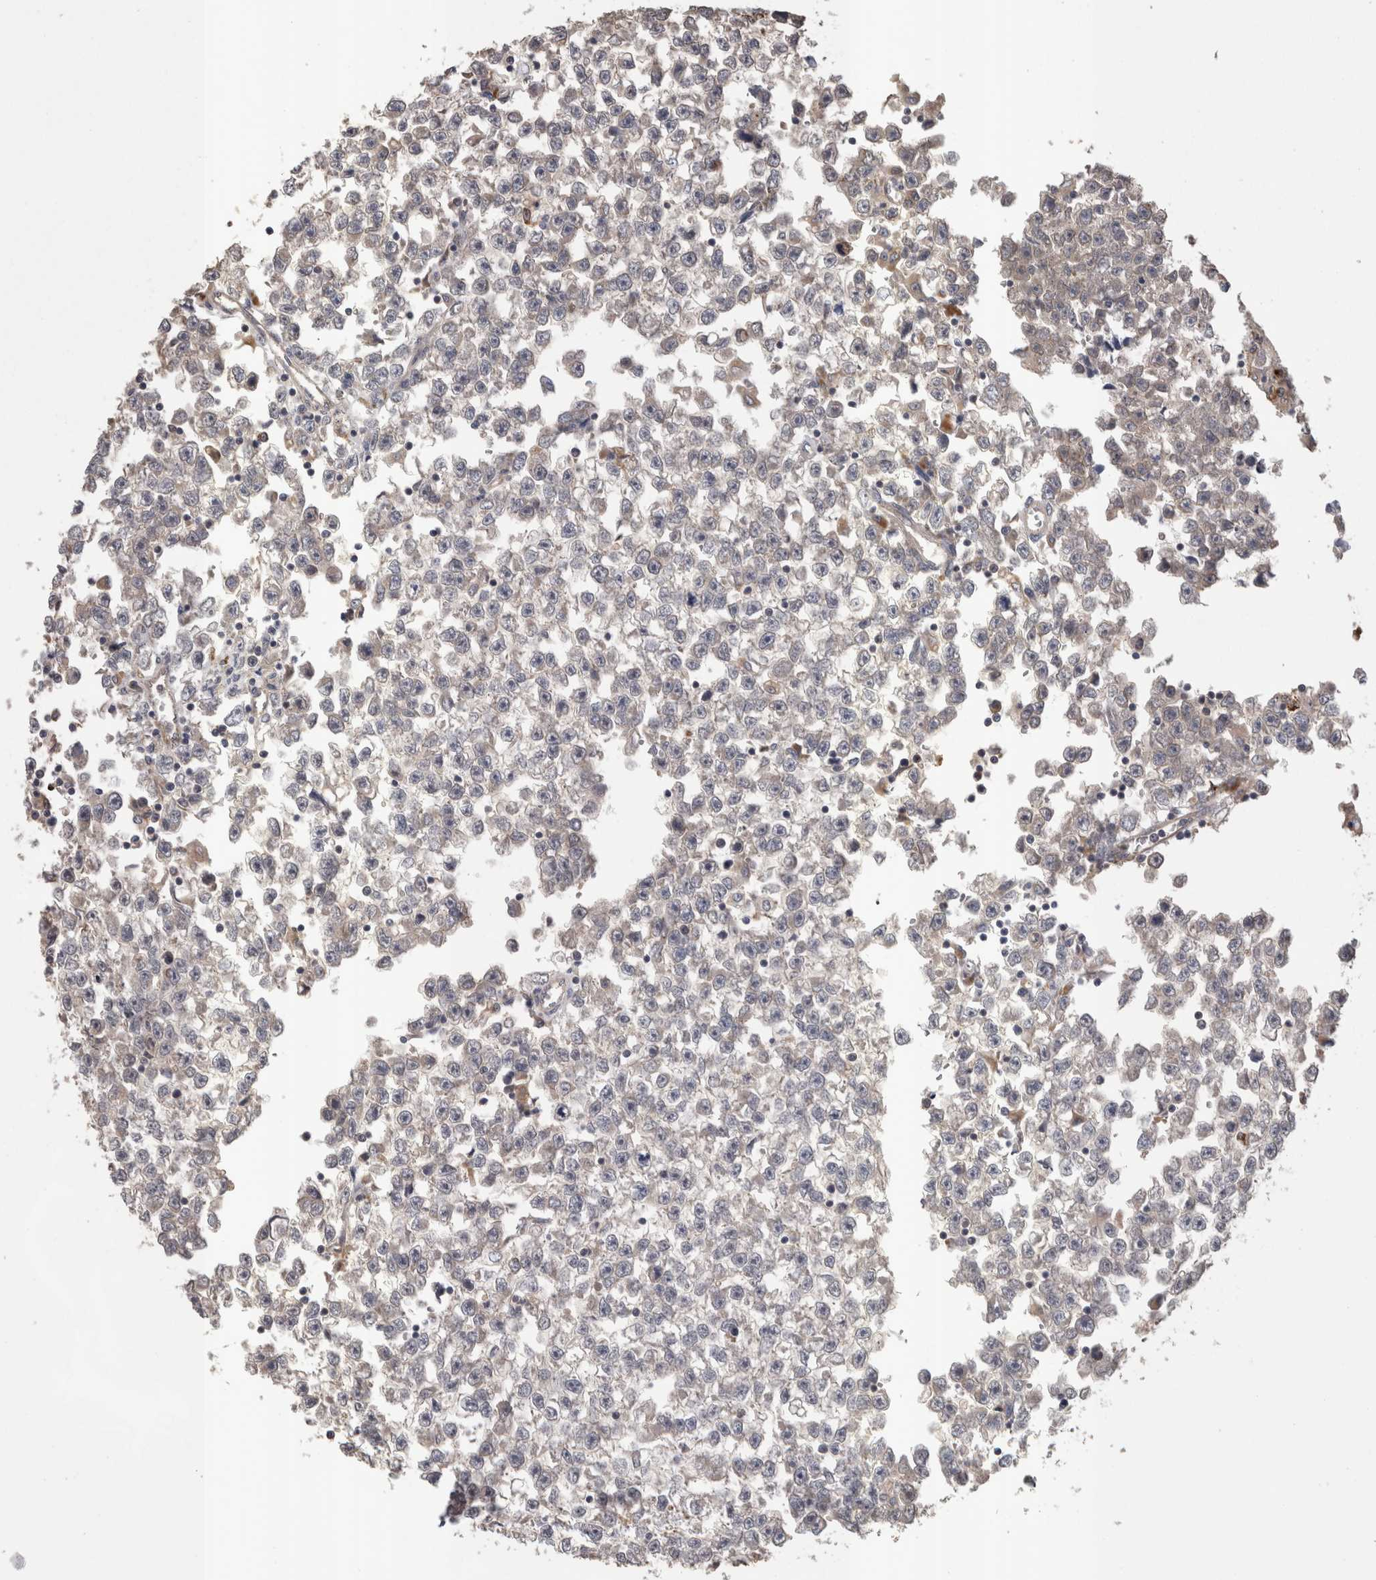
{"staining": {"intensity": "negative", "quantity": "none", "location": "none"}, "tissue": "testis cancer", "cell_type": "Tumor cells", "image_type": "cancer", "snomed": [{"axis": "morphology", "description": "Seminoma, NOS"}, {"axis": "morphology", "description": "Carcinoma, Embryonal, NOS"}, {"axis": "topography", "description": "Testis"}], "caption": "High magnification brightfield microscopy of seminoma (testis) stained with DAB (brown) and counterstained with hematoxylin (blue): tumor cells show no significant expression.", "gene": "STC1", "patient": {"sex": "male", "age": 51}}